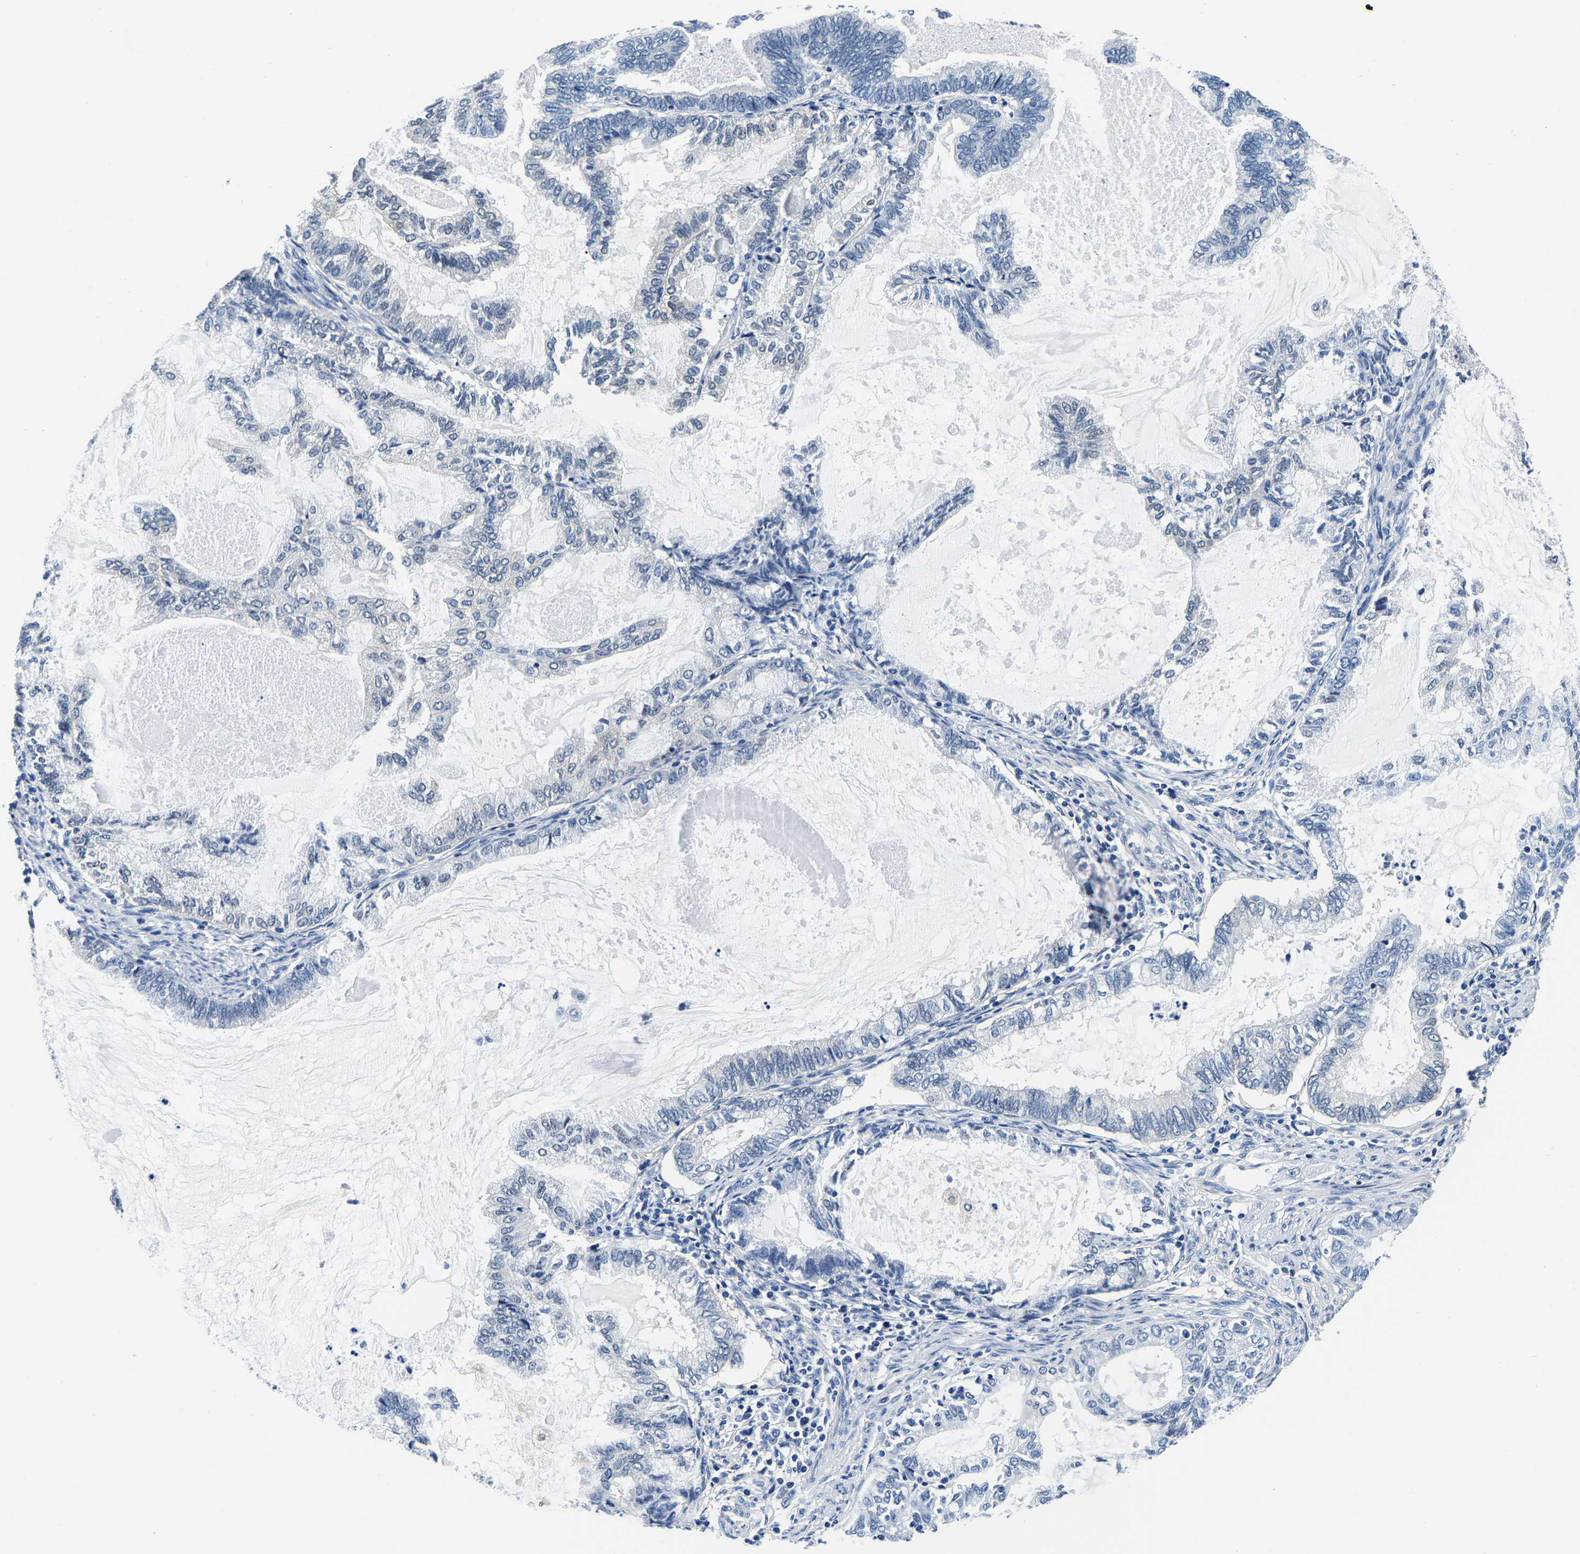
{"staining": {"intensity": "negative", "quantity": "none", "location": "none"}, "tissue": "endometrial cancer", "cell_type": "Tumor cells", "image_type": "cancer", "snomed": [{"axis": "morphology", "description": "Adenocarcinoma, NOS"}, {"axis": "topography", "description": "Endometrium"}], "caption": "Micrograph shows no significant protein staining in tumor cells of endometrial adenocarcinoma.", "gene": "ACO1", "patient": {"sex": "female", "age": 86}}